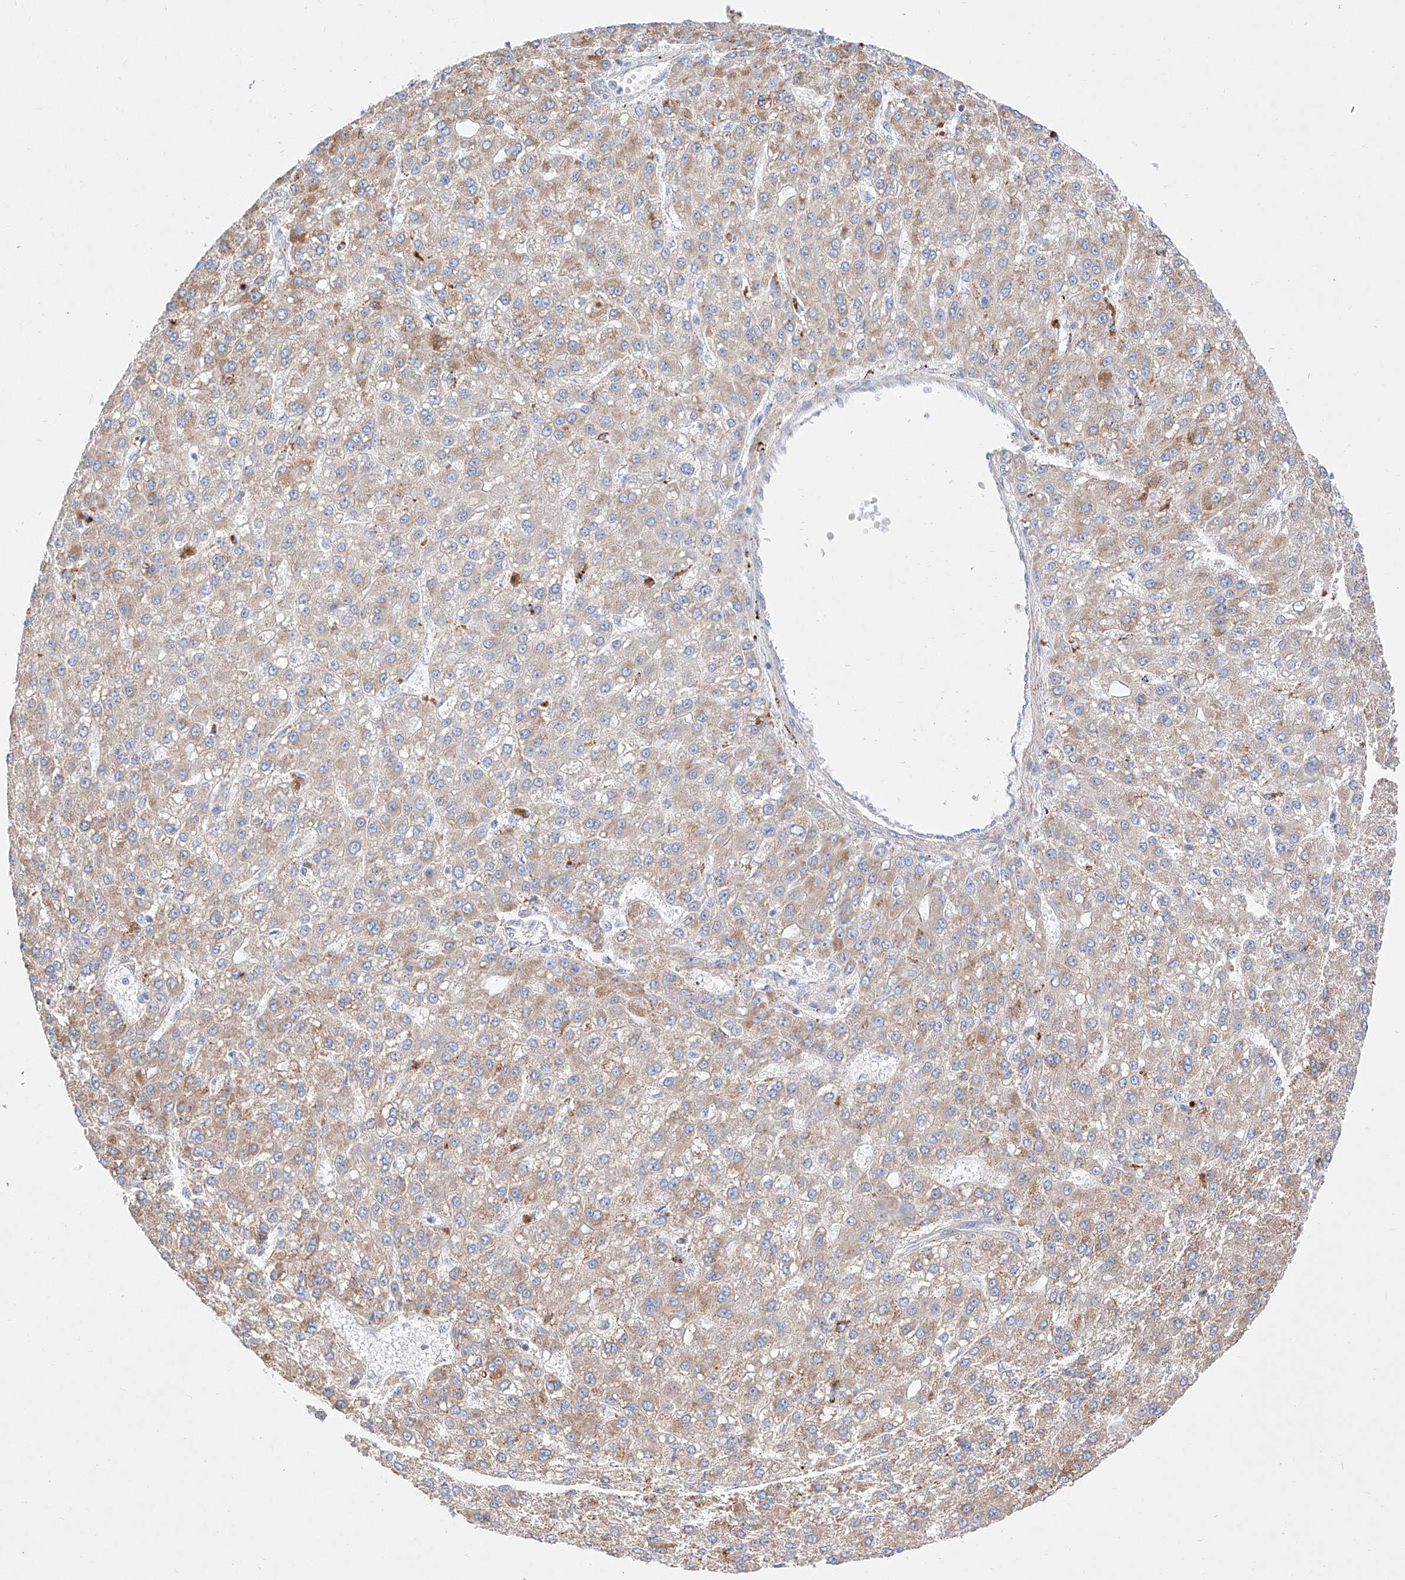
{"staining": {"intensity": "weak", "quantity": ">75%", "location": "cytoplasmic/membranous"}, "tissue": "liver cancer", "cell_type": "Tumor cells", "image_type": "cancer", "snomed": [{"axis": "morphology", "description": "Carcinoma, Hepatocellular, NOS"}, {"axis": "topography", "description": "Liver"}], "caption": "A brown stain labels weak cytoplasmic/membranous expression of a protein in liver cancer (hepatocellular carcinoma) tumor cells.", "gene": "C6orf62", "patient": {"sex": "male", "age": 67}}